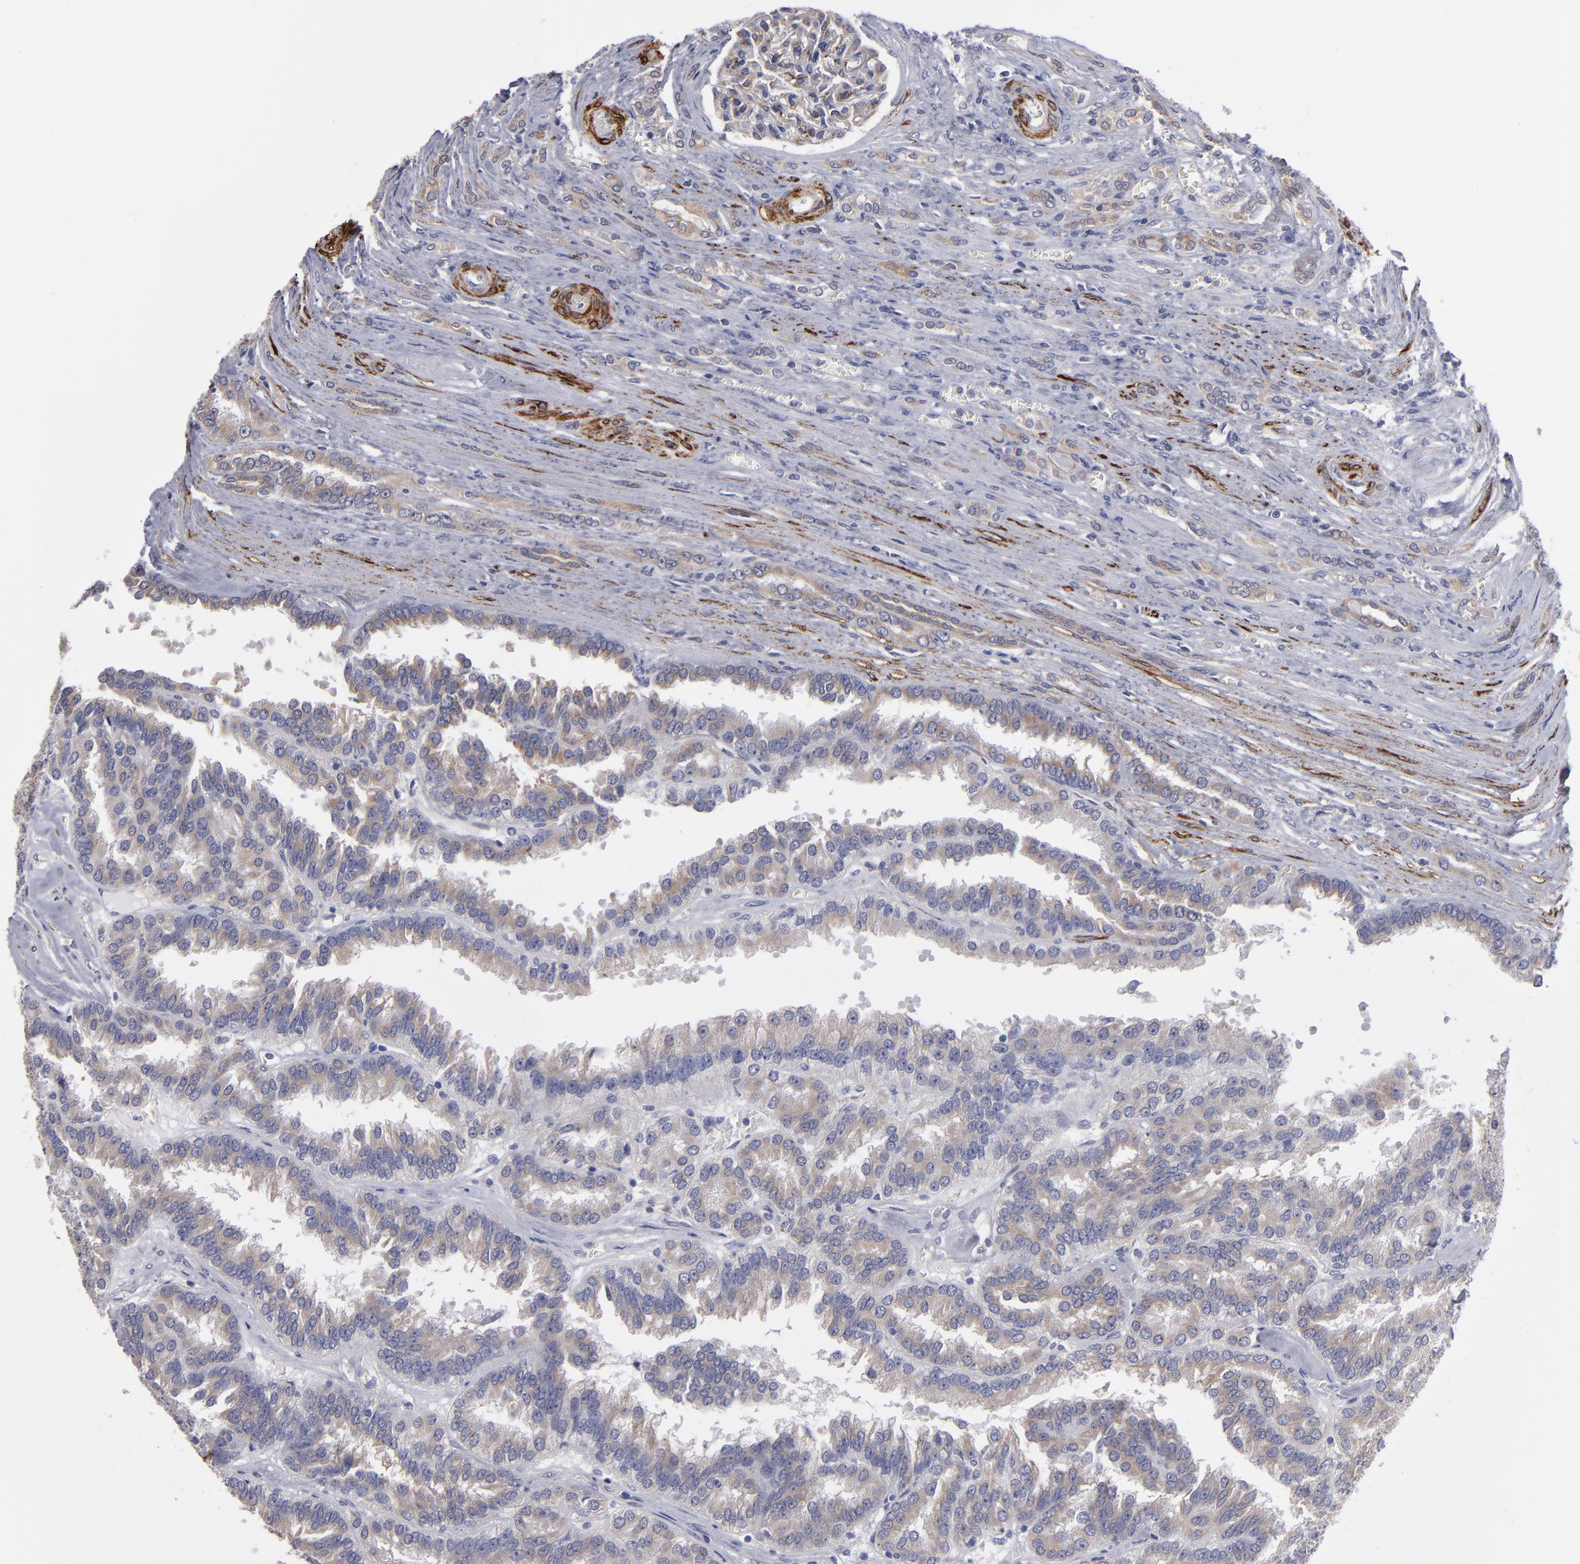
{"staining": {"intensity": "weak", "quantity": "25%-75%", "location": "cytoplasmic/membranous"}, "tissue": "renal cancer", "cell_type": "Tumor cells", "image_type": "cancer", "snomed": [{"axis": "morphology", "description": "Adenocarcinoma, NOS"}, {"axis": "topography", "description": "Kidney"}], "caption": "Tumor cells reveal low levels of weak cytoplasmic/membranous staining in about 25%-75% of cells in human adenocarcinoma (renal).", "gene": "SLMAP", "patient": {"sex": "male", "age": 46}}